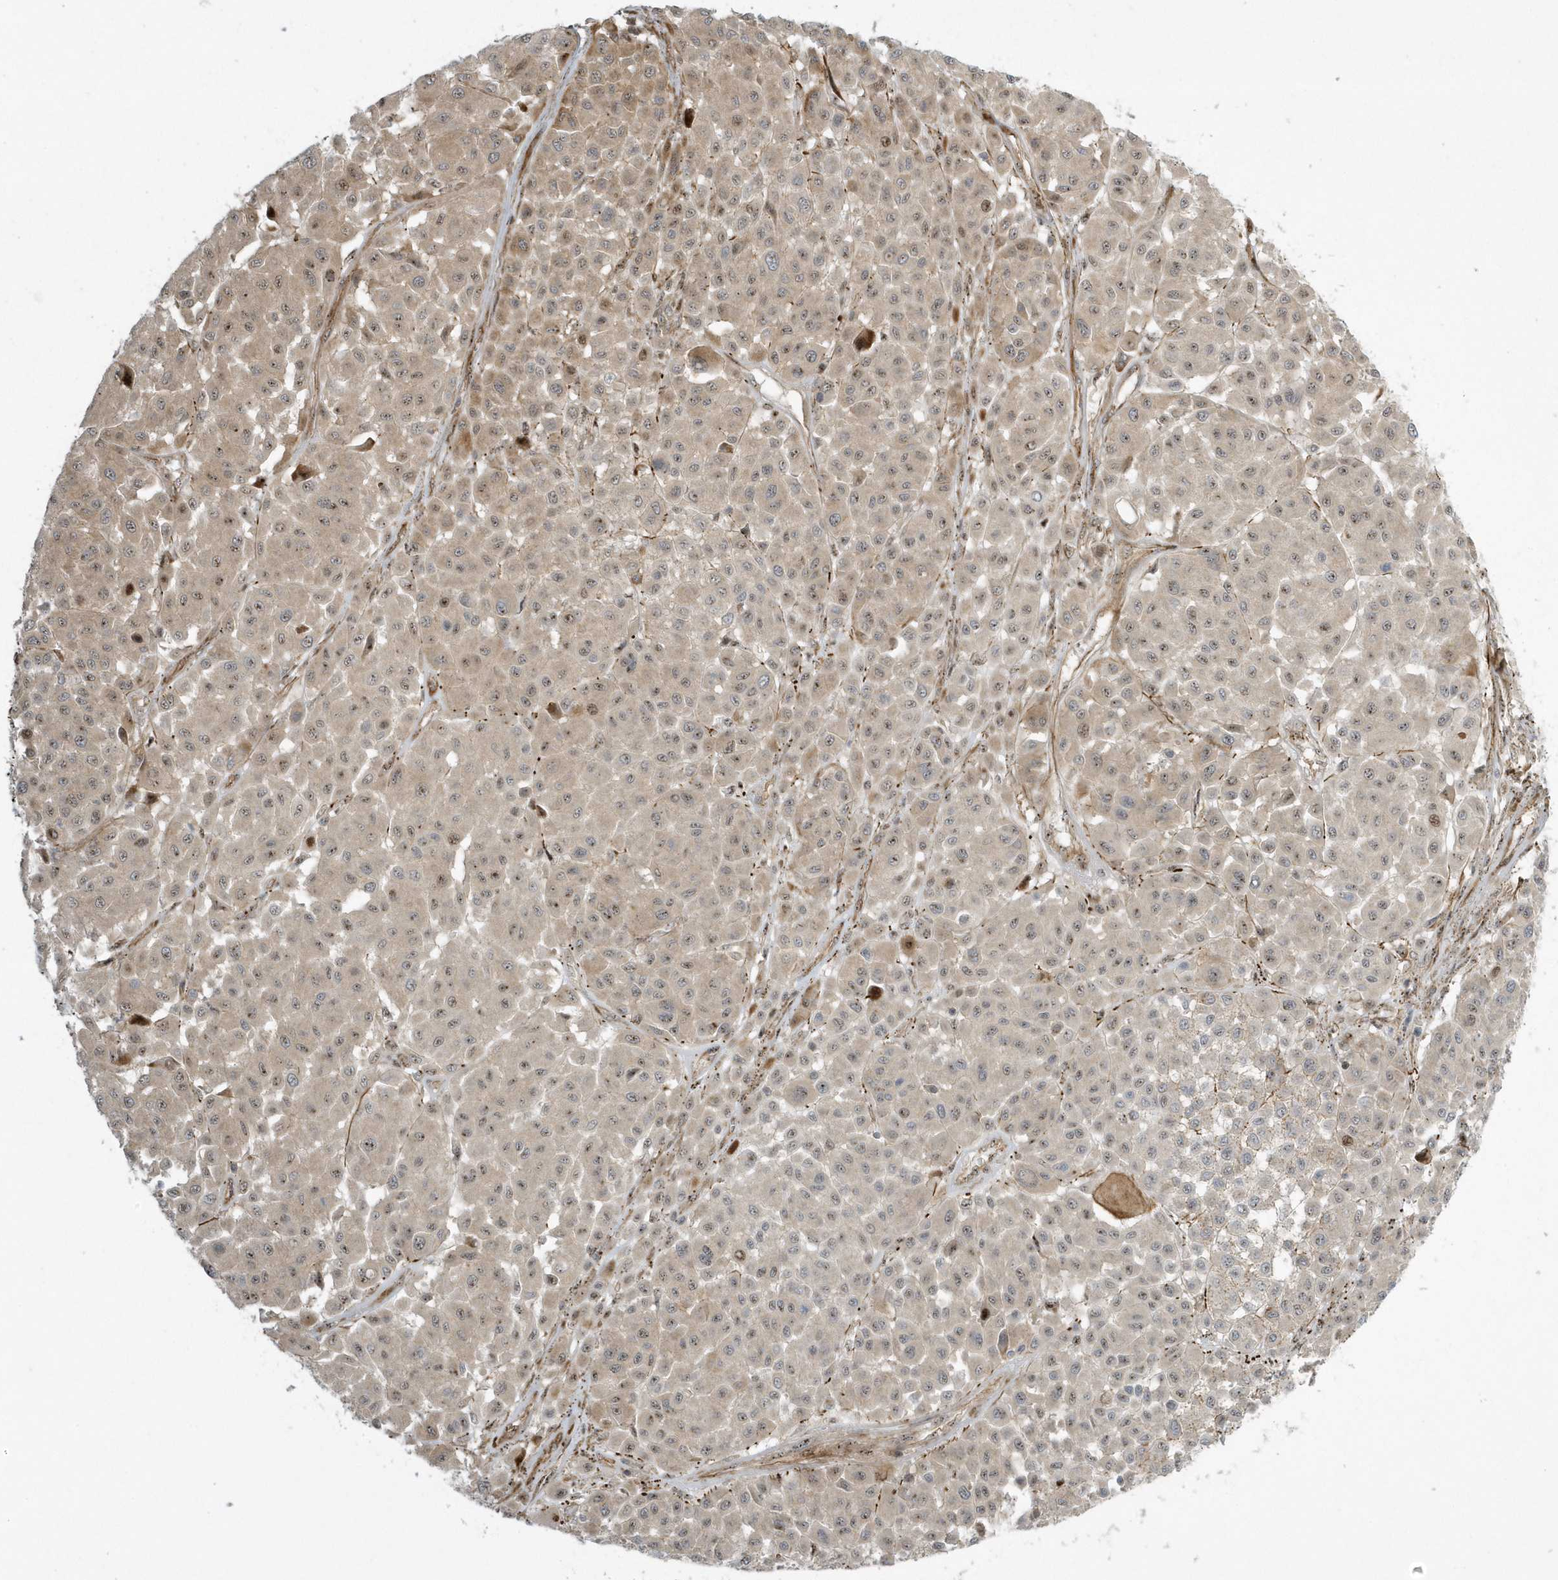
{"staining": {"intensity": "weak", "quantity": "25%-75%", "location": "nuclear"}, "tissue": "melanoma", "cell_type": "Tumor cells", "image_type": "cancer", "snomed": [{"axis": "morphology", "description": "Malignant melanoma, Metastatic site"}, {"axis": "topography", "description": "Soft tissue"}], "caption": "Immunohistochemical staining of malignant melanoma (metastatic site) demonstrates weak nuclear protein expression in approximately 25%-75% of tumor cells.", "gene": "MASP2", "patient": {"sex": "male", "age": 41}}